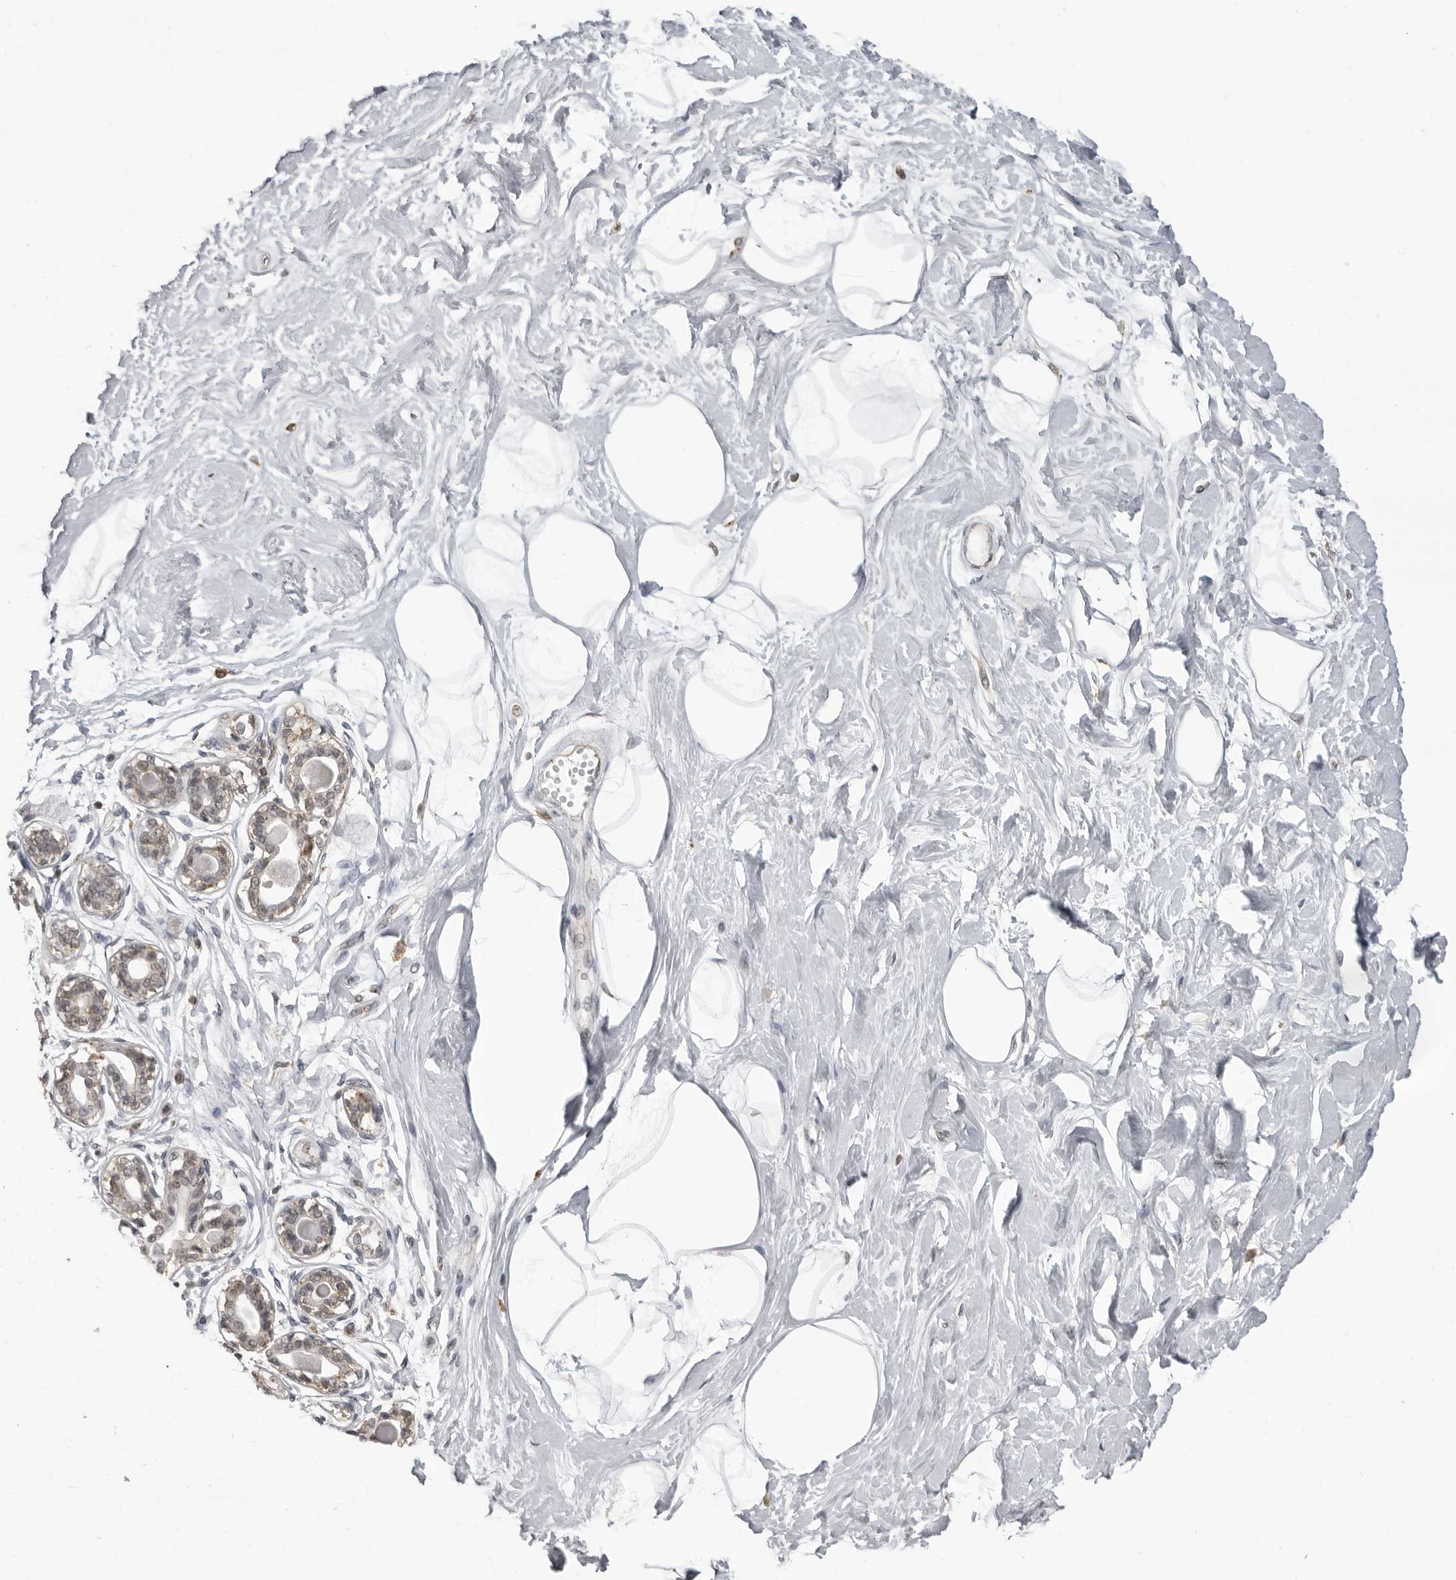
{"staining": {"intensity": "negative", "quantity": "none", "location": "none"}, "tissue": "breast", "cell_type": "Adipocytes", "image_type": "normal", "snomed": [{"axis": "morphology", "description": "Normal tissue, NOS"}, {"axis": "topography", "description": "Breast"}], "caption": "Adipocytes are negative for protein expression in benign human breast. (DAB immunohistochemistry (IHC), high magnification).", "gene": "PDCL3", "patient": {"sex": "female", "age": 45}}